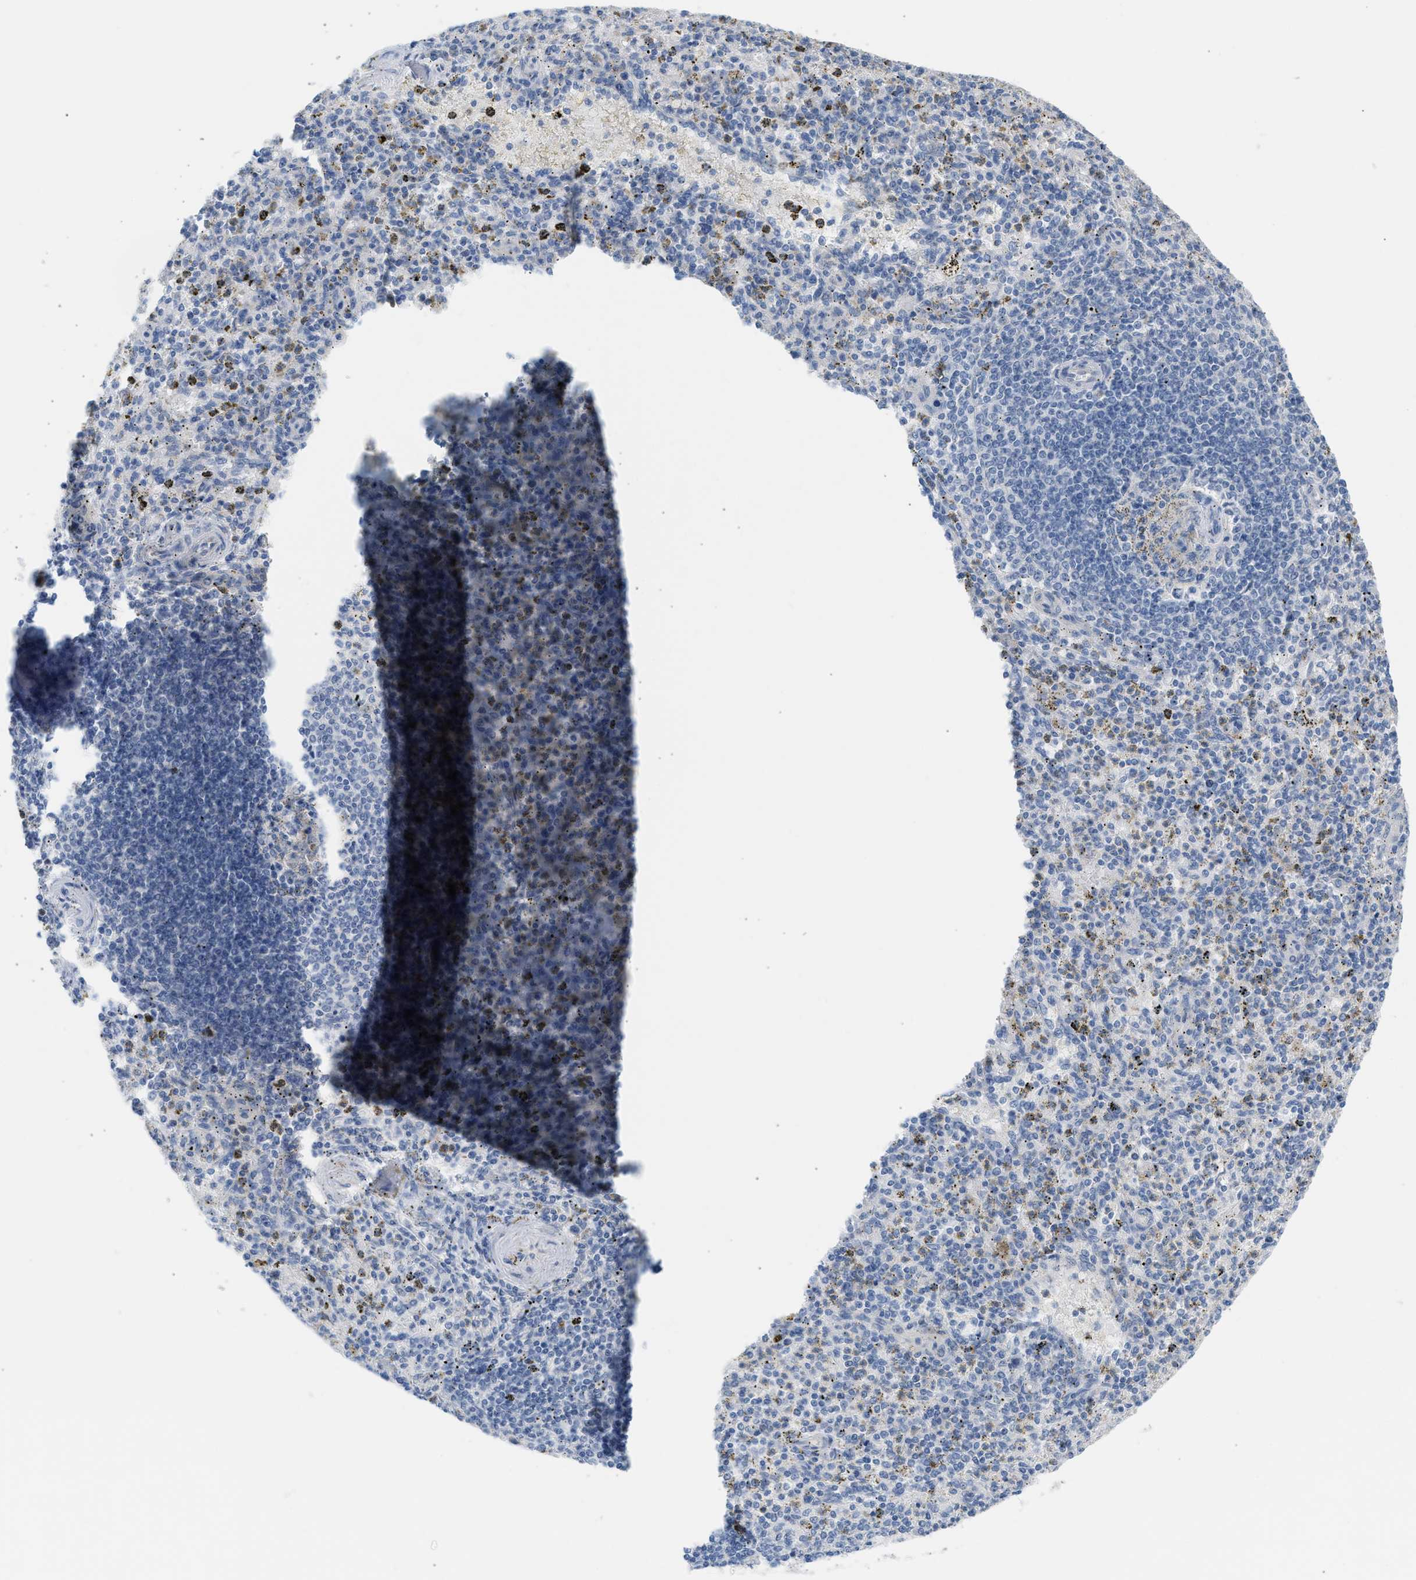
{"staining": {"intensity": "negative", "quantity": "none", "location": "none"}, "tissue": "spleen", "cell_type": "Cells in red pulp", "image_type": "normal", "snomed": [{"axis": "morphology", "description": "Normal tissue, NOS"}, {"axis": "topography", "description": "Spleen"}], "caption": "The image demonstrates no significant expression in cells in red pulp of spleen.", "gene": "ERBB2", "patient": {"sex": "male", "age": 72}}